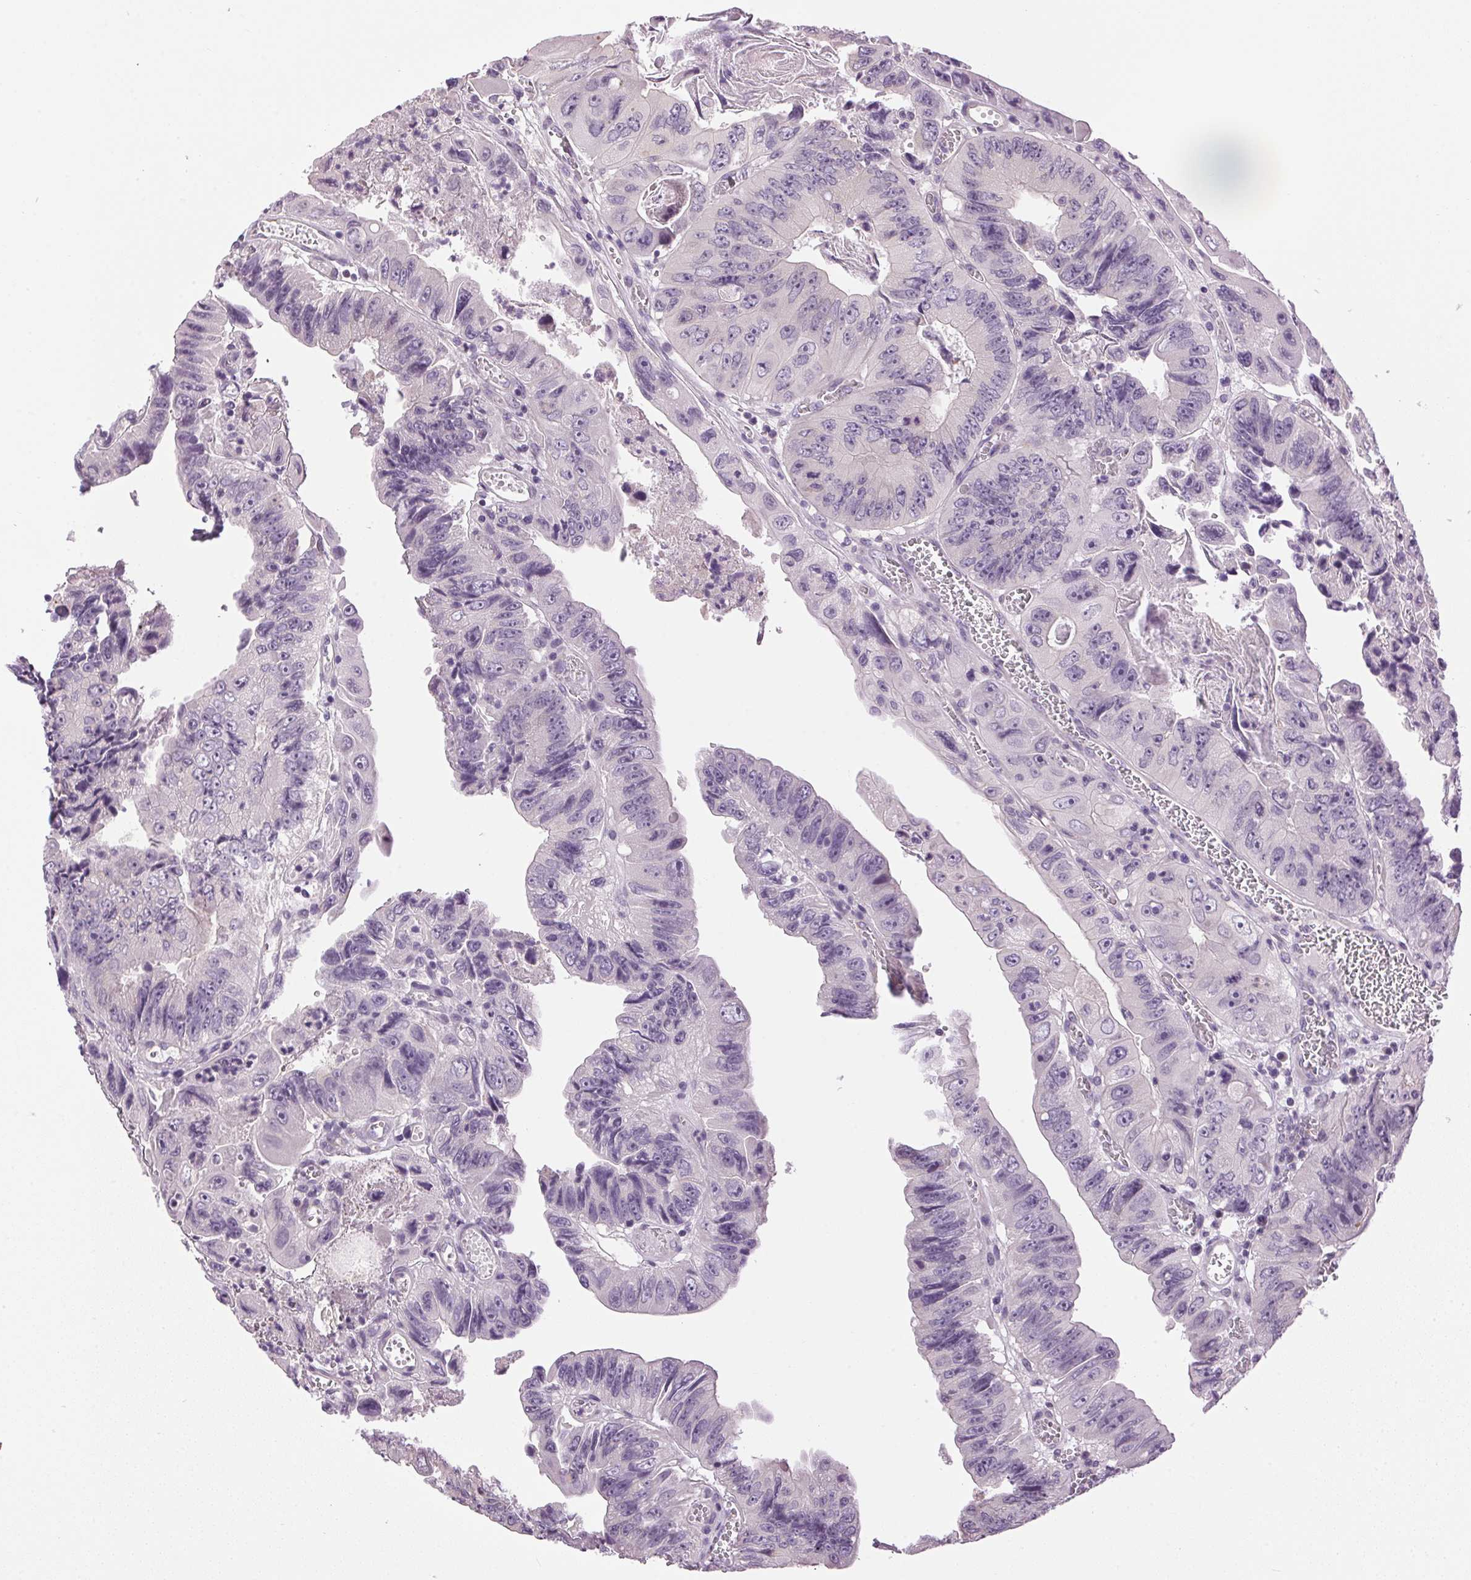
{"staining": {"intensity": "negative", "quantity": "none", "location": "none"}, "tissue": "colorectal cancer", "cell_type": "Tumor cells", "image_type": "cancer", "snomed": [{"axis": "morphology", "description": "Adenocarcinoma, NOS"}, {"axis": "topography", "description": "Colon"}], "caption": "This photomicrograph is of colorectal cancer (adenocarcinoma) stained with IHC to label a protein in brown with the nuclei are counter-stained blue. There is no expression in tumor cells.", "gene": "GOLPH3", "patient": {"sex": "female", "age": 84}}